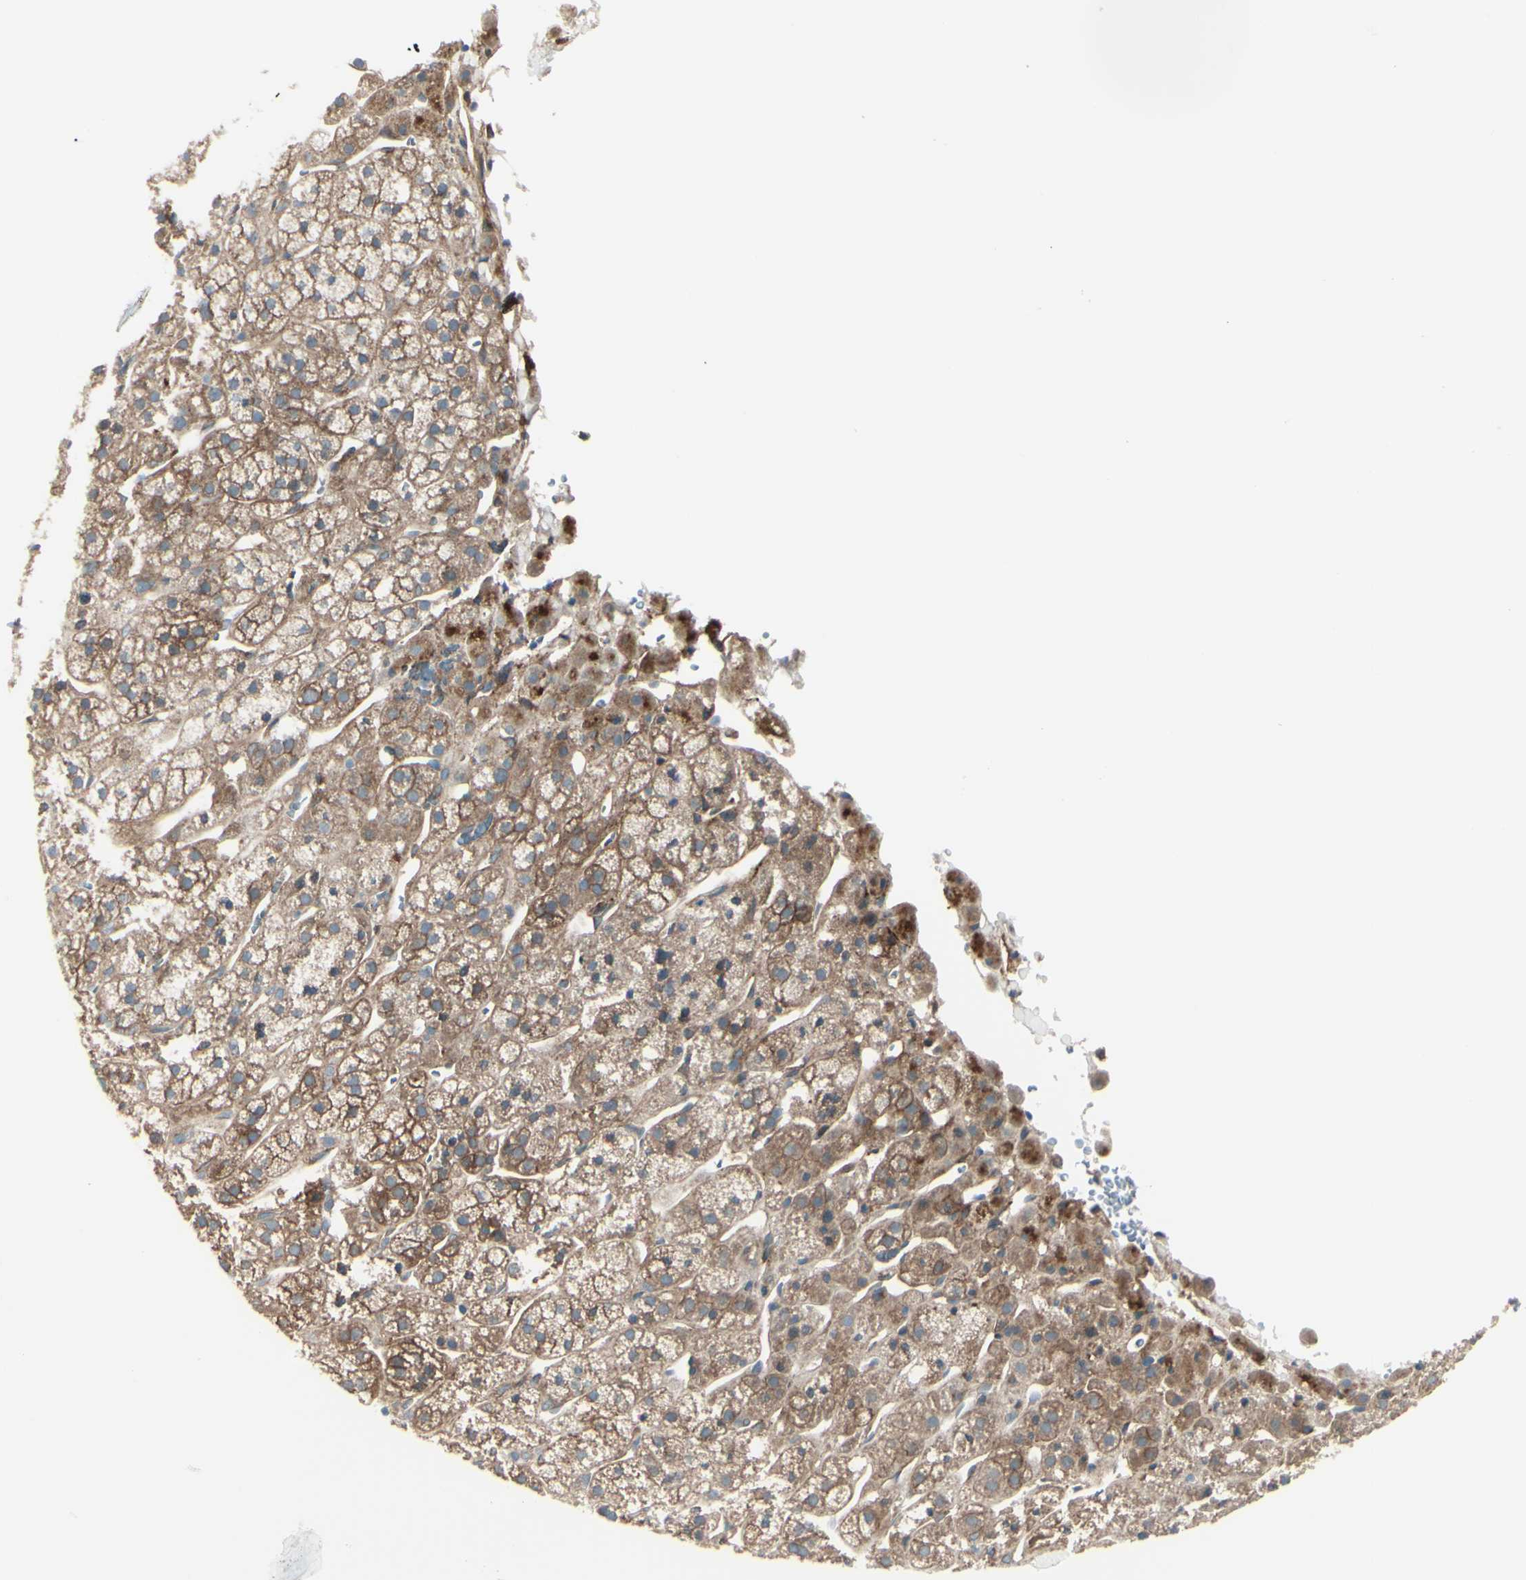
{"staining": {"intensity": "moderate", "quantity": ">75%", "location": "cytoplasmic/membranous"}, "tissue": "adrenal gland", "cell_type": "Glandular cells", "image_type": "normal", "snomed": [{"axis": "morphology", "description": "Normal tissue, NOS"}, {"axis": "topography", "description": "Adrenal gland"}], "caption": "IHC (DAB (3,3'-diaminobenzidine)) staining of benign human adrenal gland displays moderate cytoplasmic/membranous protein staining in approximately >75% of glandular cells.", "gene": "PCDHGA10", "patient": {"sex": "male", "age": 56}}